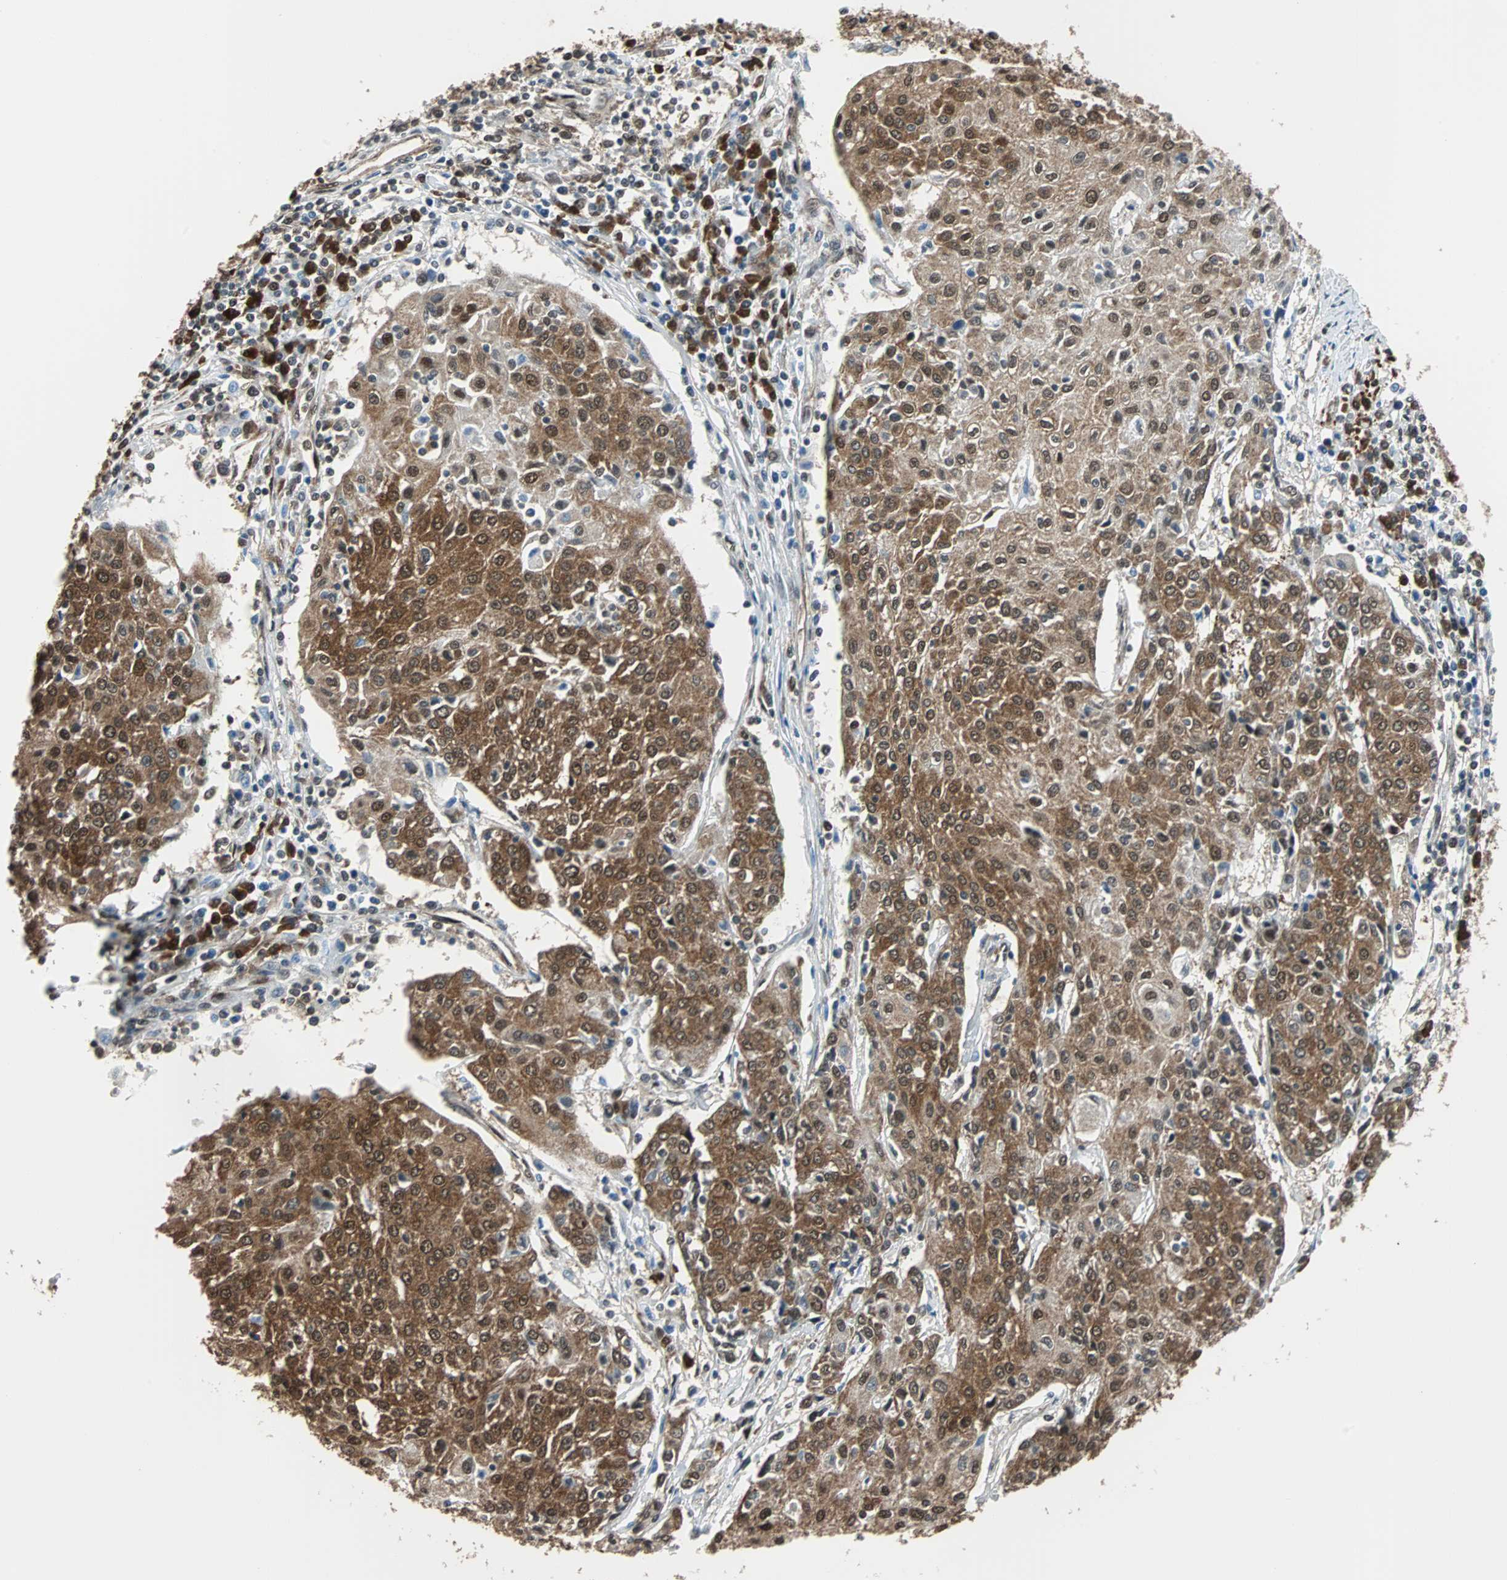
{"staining": {"intensity": "strong", "quantity": ">75%", "location": "cytoplasmic/membranous,nuclear"}, "tissue": "urothelial cancer", "cell_type": "Tumor cells", "image_type": "cancer", "snomed": [{"axis": "morphology", "description": "Urothelial carcinoma, High grade"}, {"axis": "topography", "description": "Urinary bladder"}], "caption": "Brown immunohistochemical staining in human urothelial cancer exhibits strong cytoplasmic/membranous and nuclear positivity in approximately >75% of tumor cells. (DAB (3,3'-diaminobenzidine) IHC, brown staining for protein, blue staining for nuclei).", "gene": "VCP", "patient": {"sex": "female", "age": 85}}